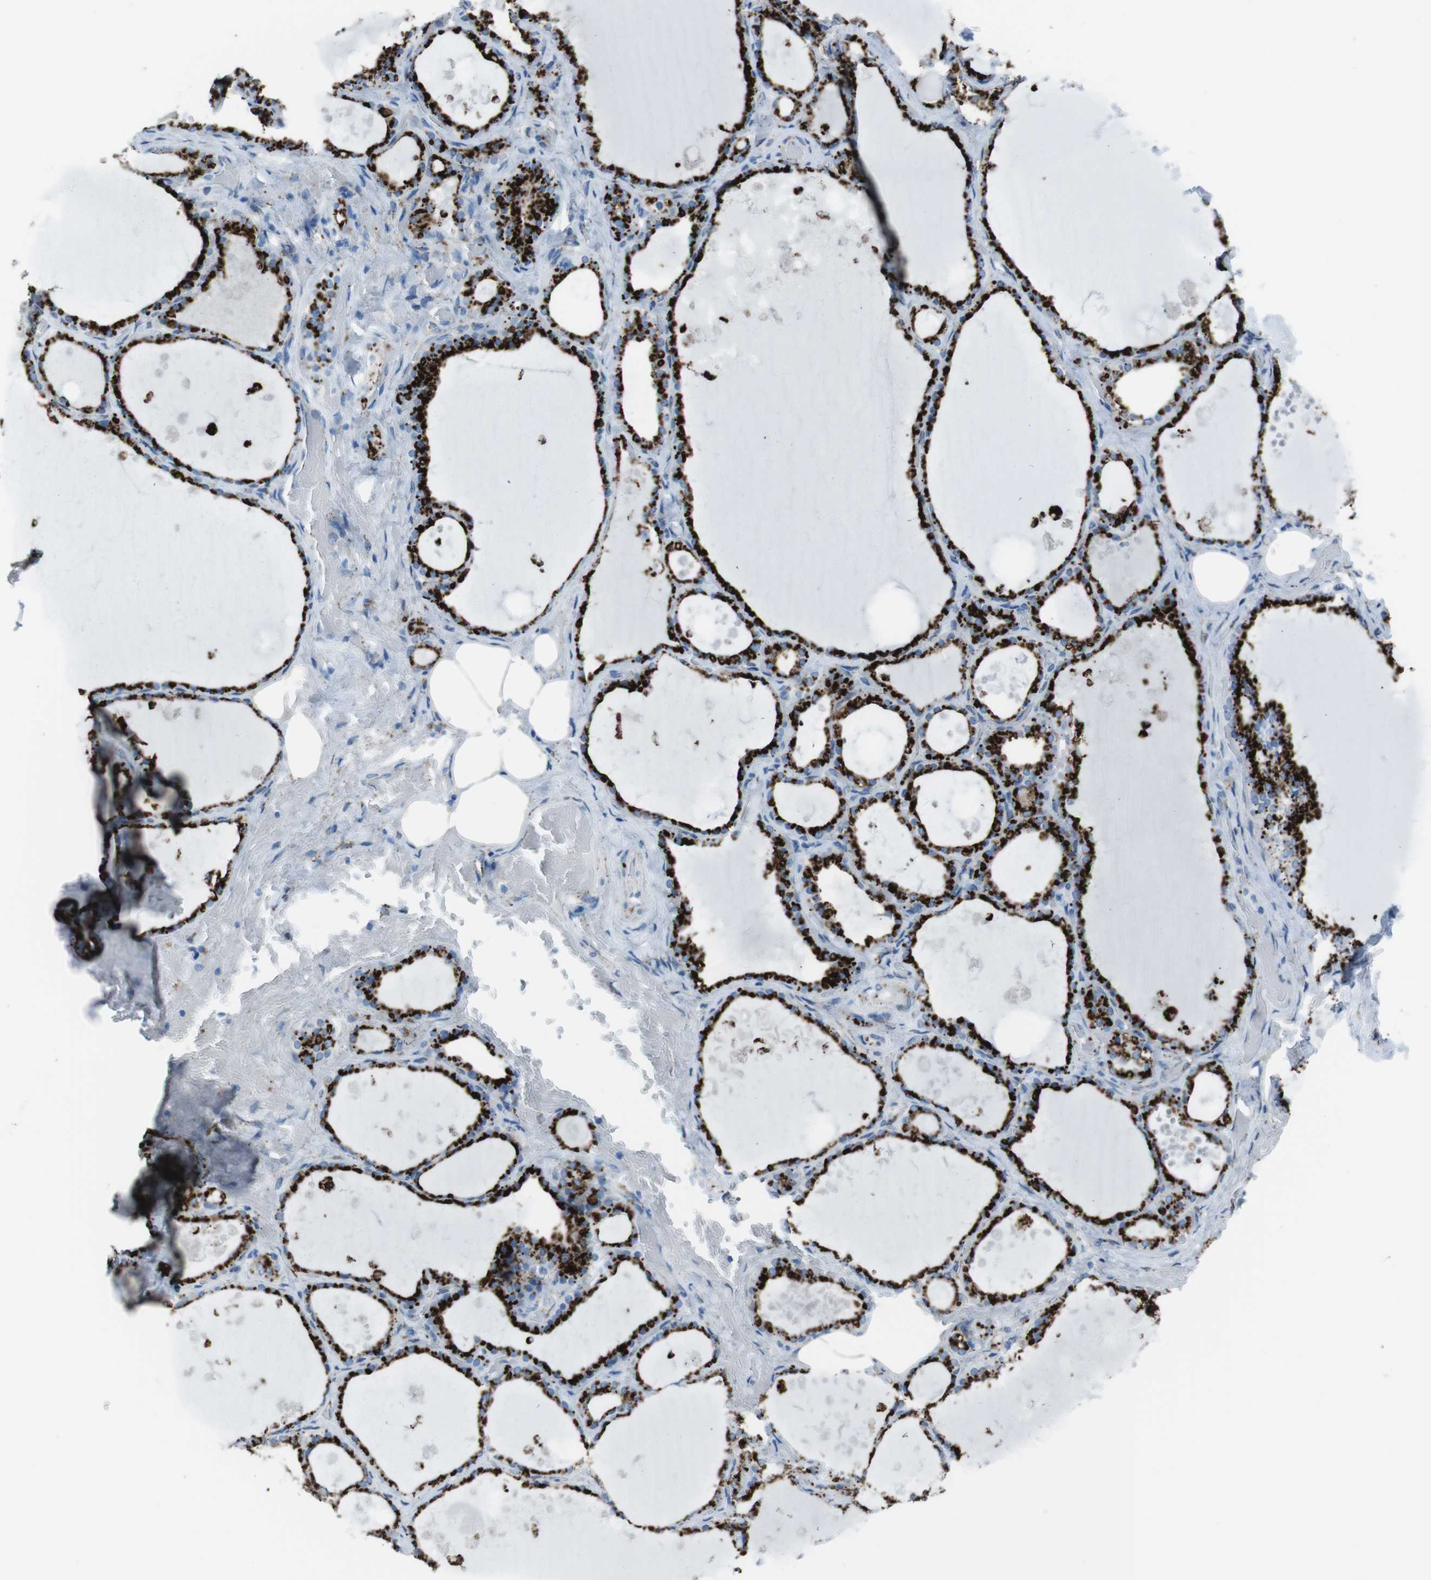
{"staining": {"intensity": "strong", "quantity": ">75%", "location": "cytoplasmic/membranous"}, "tissue": "thyroid gland", "cell_type": "Glandular cells", "image_type": "normal", "snomed": [{"axis": "morphology", "description": "Normal tissue, NOS"}, {"axis": "topography", "description": "Thyroid gland"}], "caption": "A high-resolution photomicrograph shows IHC staining of normal thyroid gland, which shows strong cytoplasmic/membranous positivity in about >75% of glandular cells. The staining is performed using DAB (3,3'-diaminobenzidine) brown chromogen to label protein expression. The nuclei are counter-stained blue using hematoxylin.", "gene": "SCARB2", "patient": {"sex": "male", "age": 61}}